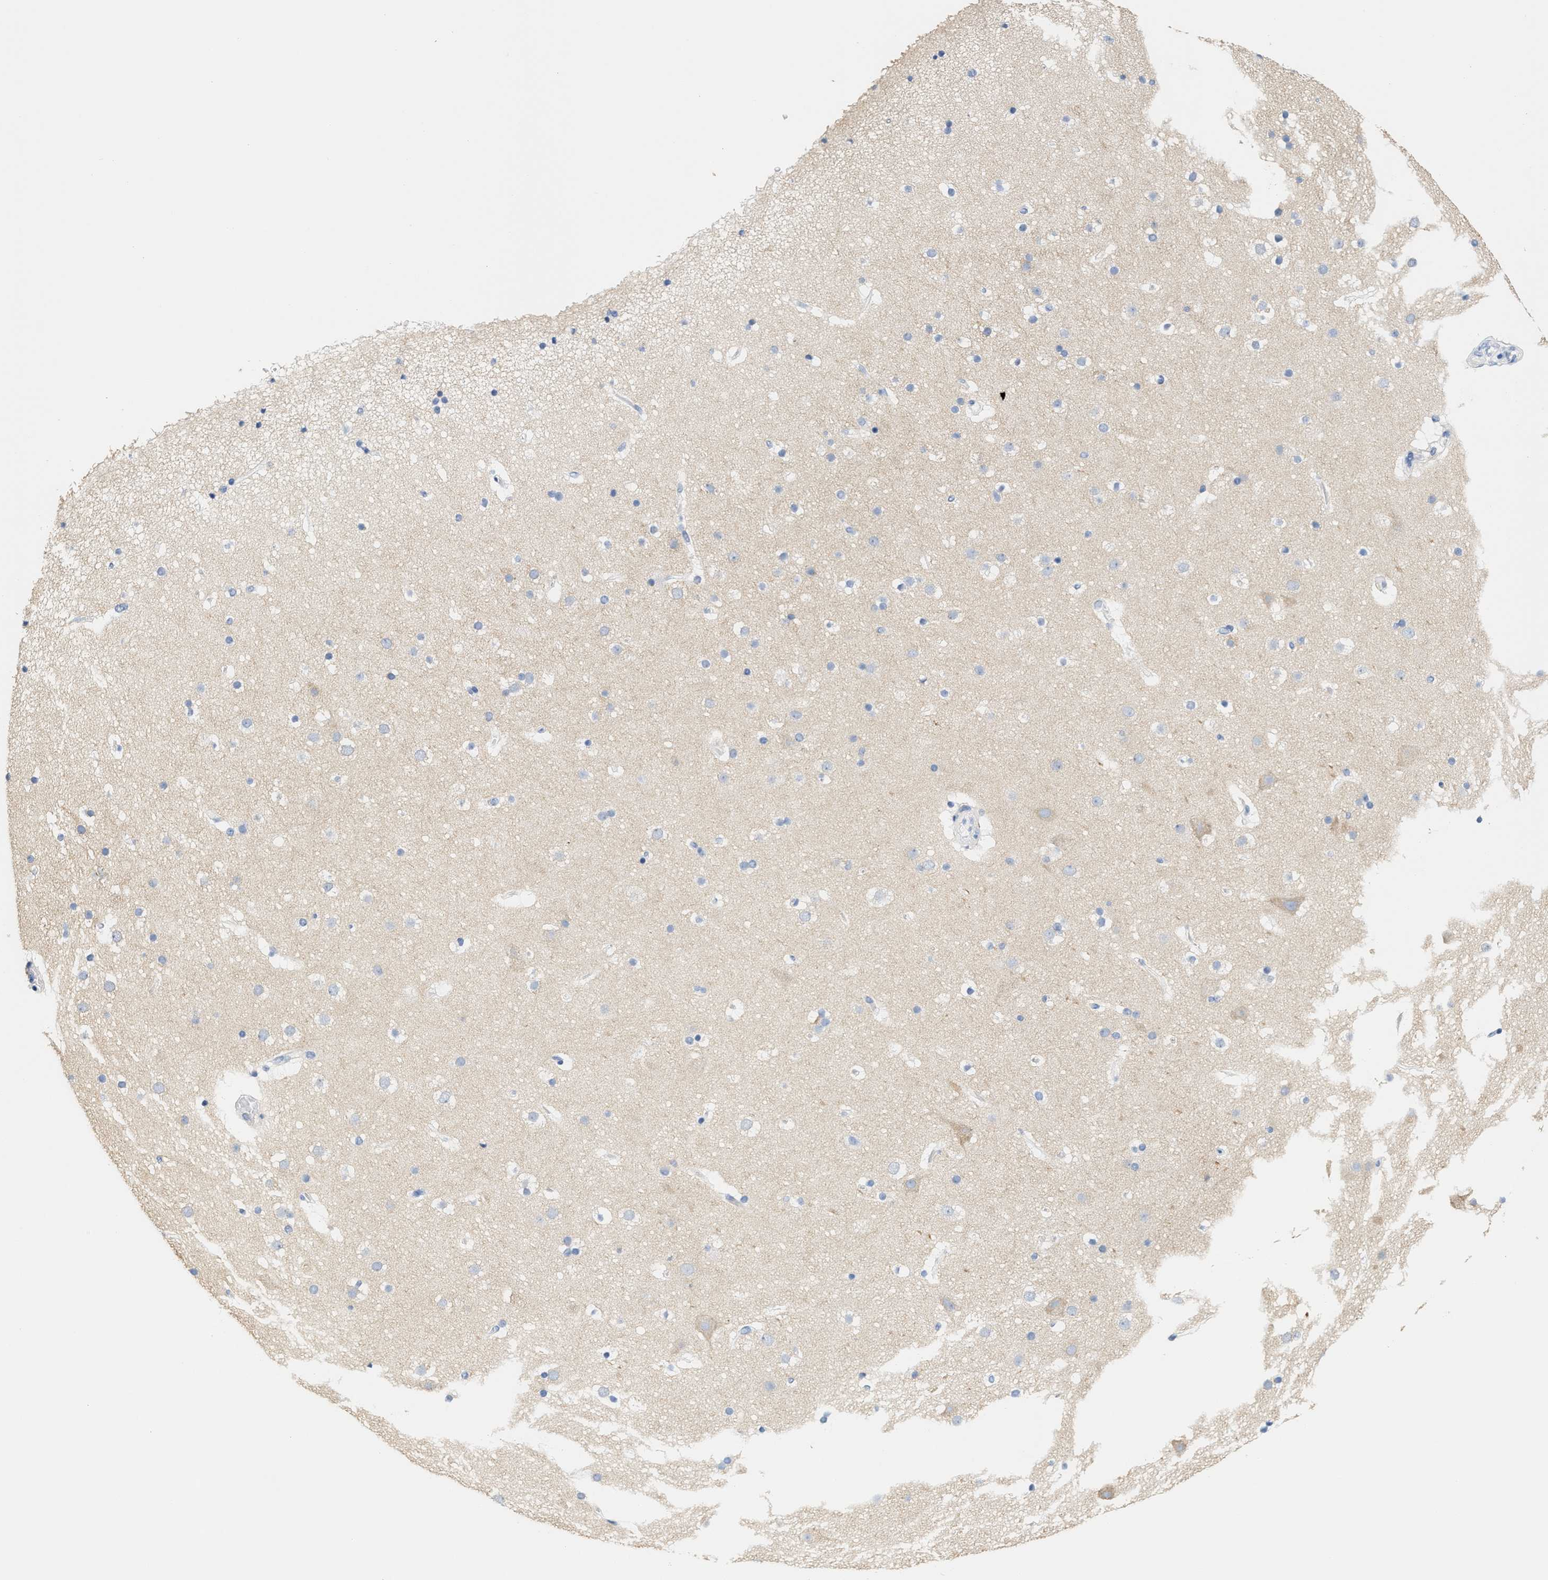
{"staining": {"intensity": "negative", "quantity": "none", "location": "none"}, "tissue": "cerebral cortex", "cell_type": "Endothelial cells", "image_type": "normal", "snomed": [{"axis": "morphology", "description": "Normal tissue, NOS"}, {"axis": "topography", "description": "Cerebral cortex"}], "caption": "There is no significant expression in endothelial cells of cerebral cortex. (DAB IHC visualized using brightfield microscopy, high magnification).", "gene": "RYR2", "patient": {"sex": "male", "age": 57}}